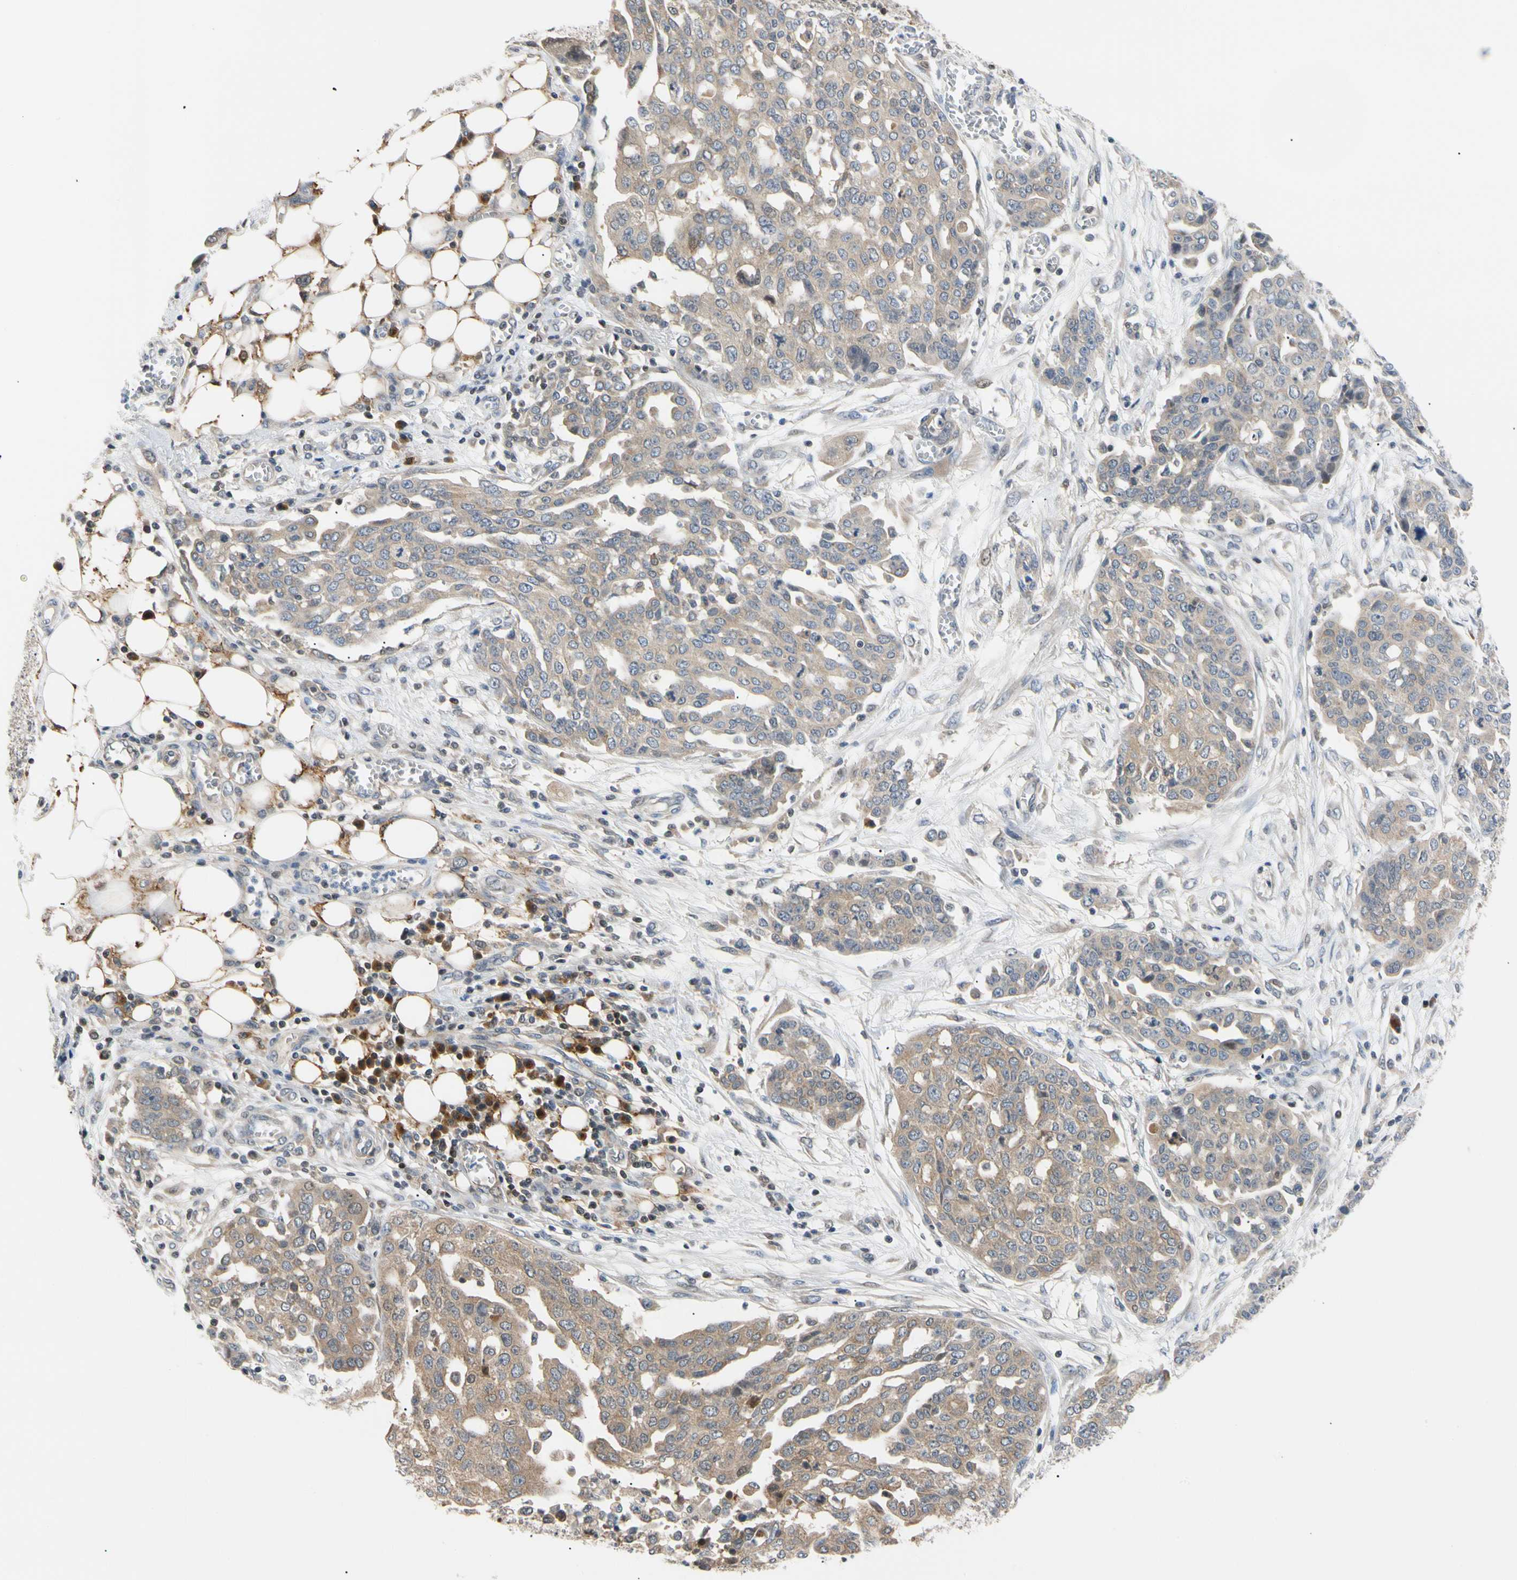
{"staining": {"intensity": "weak", "quantity": ">75%", "location": "cytoplasmic/membranous"}, "tissue": "ovarian cancer", "cell_type": "Tumor cells", "image_type": "cancer", "snomed": [{"axis": "morphology", "description": "Cystadenocarcinoma, serous, NOS"}, {"axis": "topography", "description": "Soft tissue"}, {"axis": "topography", "description": "Ovary"}], "caption": "Tumor cells show weak cytoplasmic/membranous positivity in about >75% of cells in ovarian cancer.", "gene": "SEC23B", "patient": {"sex": "female", "age": 57}}